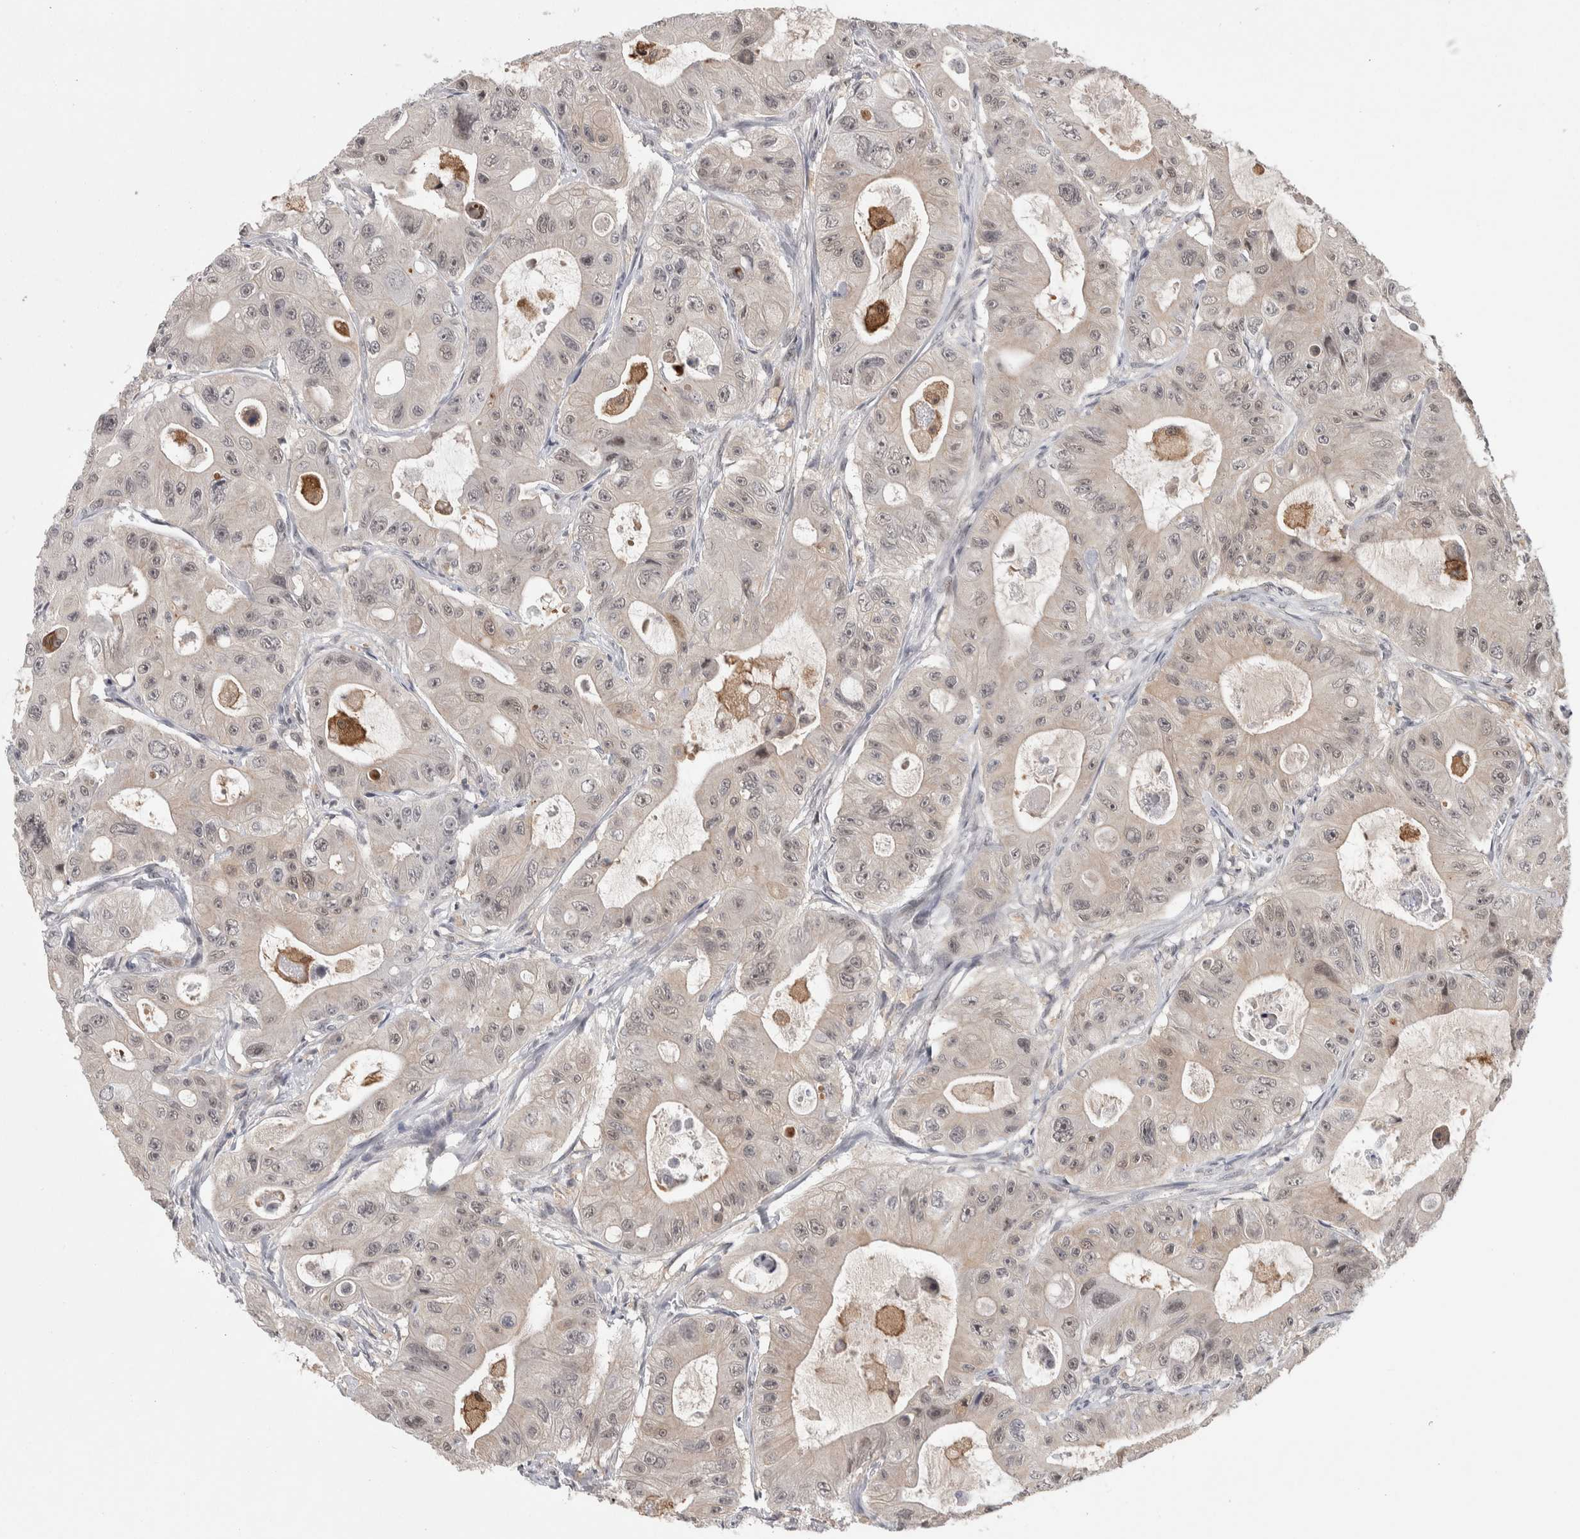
{"staining": {"intensity": "weak", "quantity": "<25%", "location": "nuclear"}, "tissue": "colorectal cancer", "cell_type": "Tumor cells", "image_type": "cancer", "snomed": [{"axis": "morphology", "description": "Adenocarcinoma, NOS"}, {"axis": "topography", "description": "Colon"}], "caption": "A photomicrograph of human colorectal cancer is negative for staining in tumor cells.", "gene": "ZSCAN21", "patient": {"sex": "female", "age": 46}}